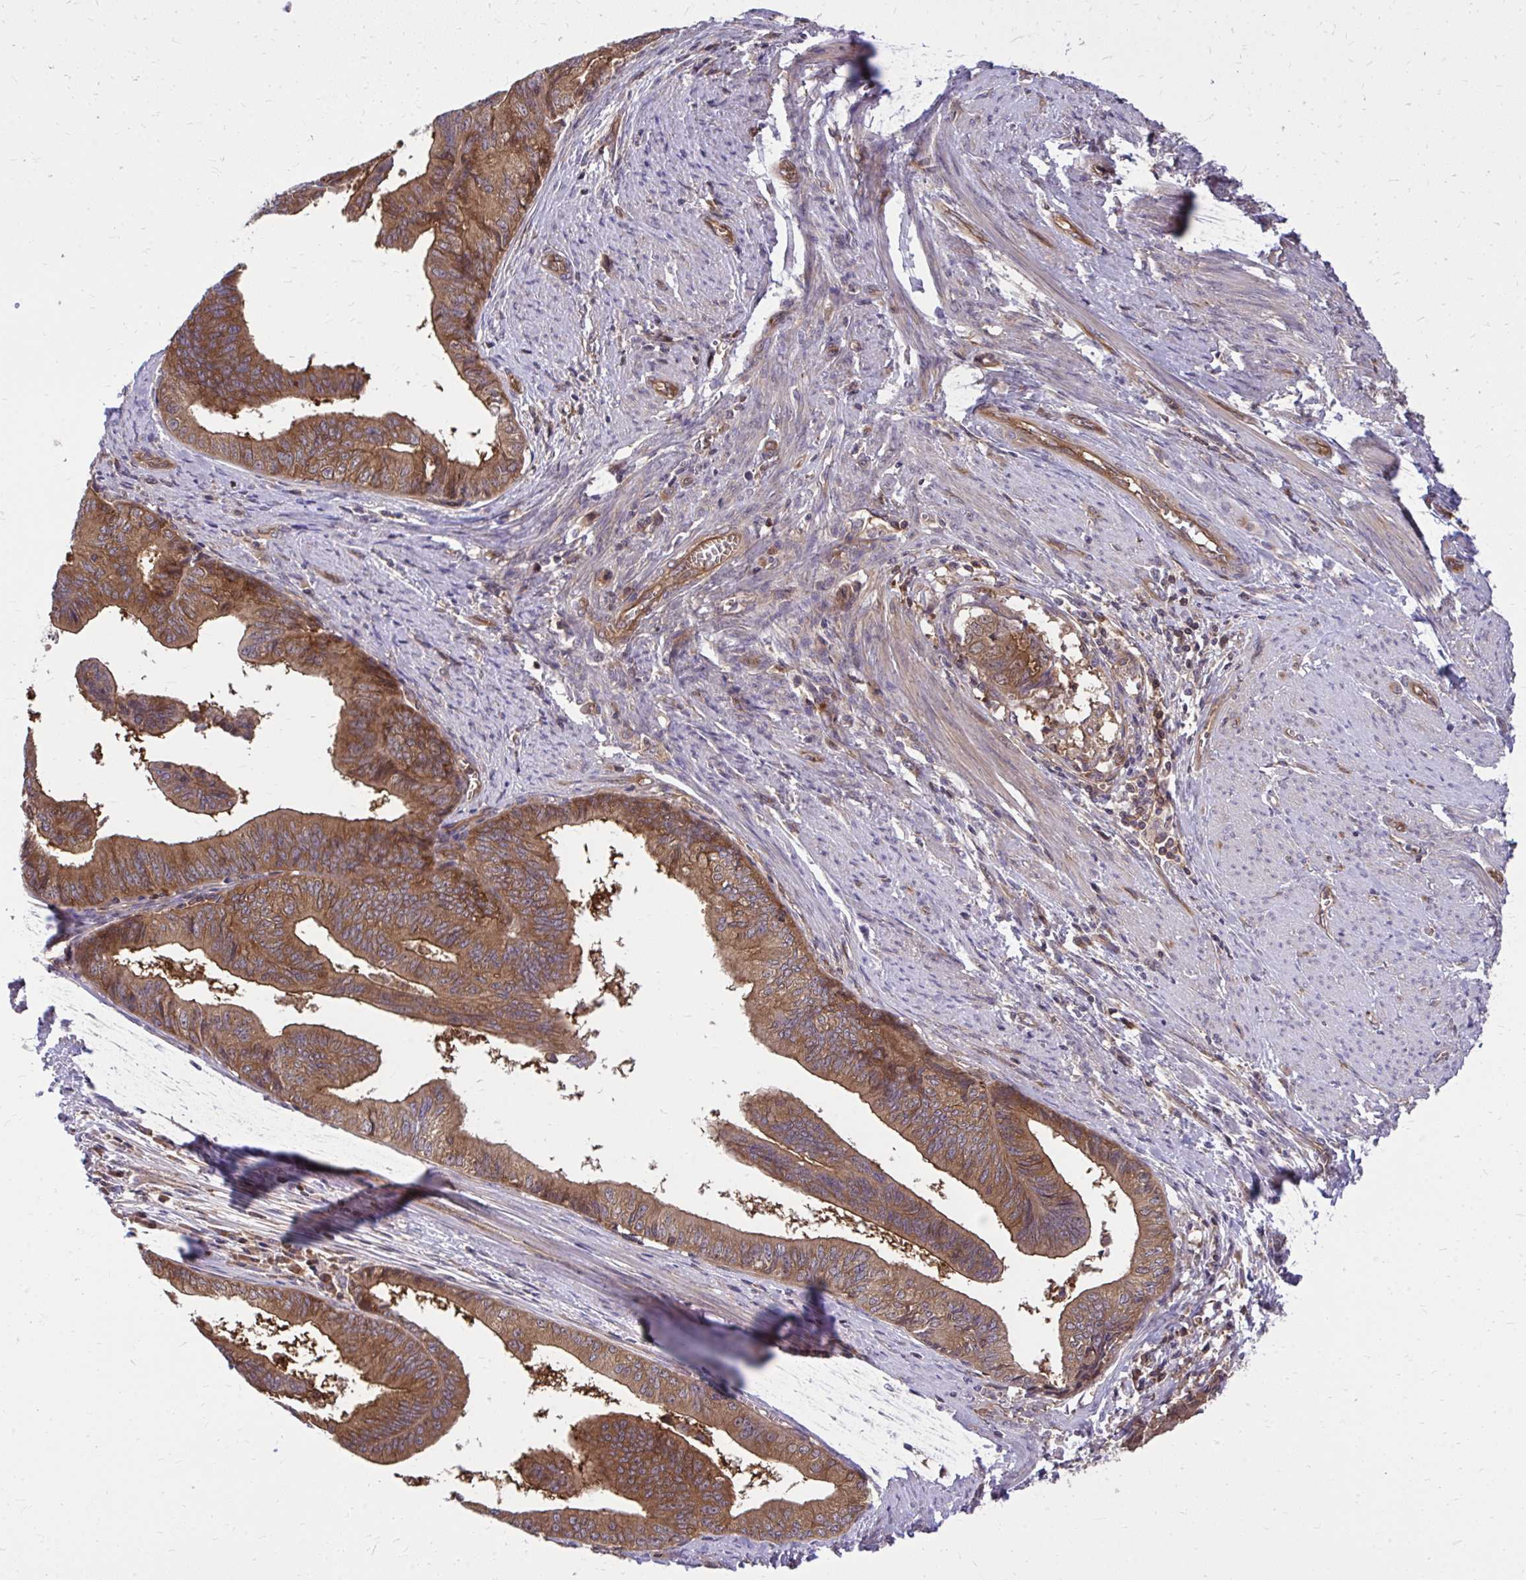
{"staining": {"intensity": "strong", "quantity": ">75%", "location": "cytoplasmic/membranous"}, "tissue": "endometrial cancer", "cell_type": "Tumor cells", "image_type": "cancer", "snomed": [{"axis": "morphology", "description": "Adenocarcinoma, NOS"}, {"axis": "topography", "description": "Endometrium"}], "caption": "This is a photomicrograph of immunohistochemistry staining of endometrial adenocarcinoma, which shows strong expression in the cytoplasmic/membranous of tumor cells.", "gene": "PPP5C", "patient": {"sex": "female", "age": 65}}